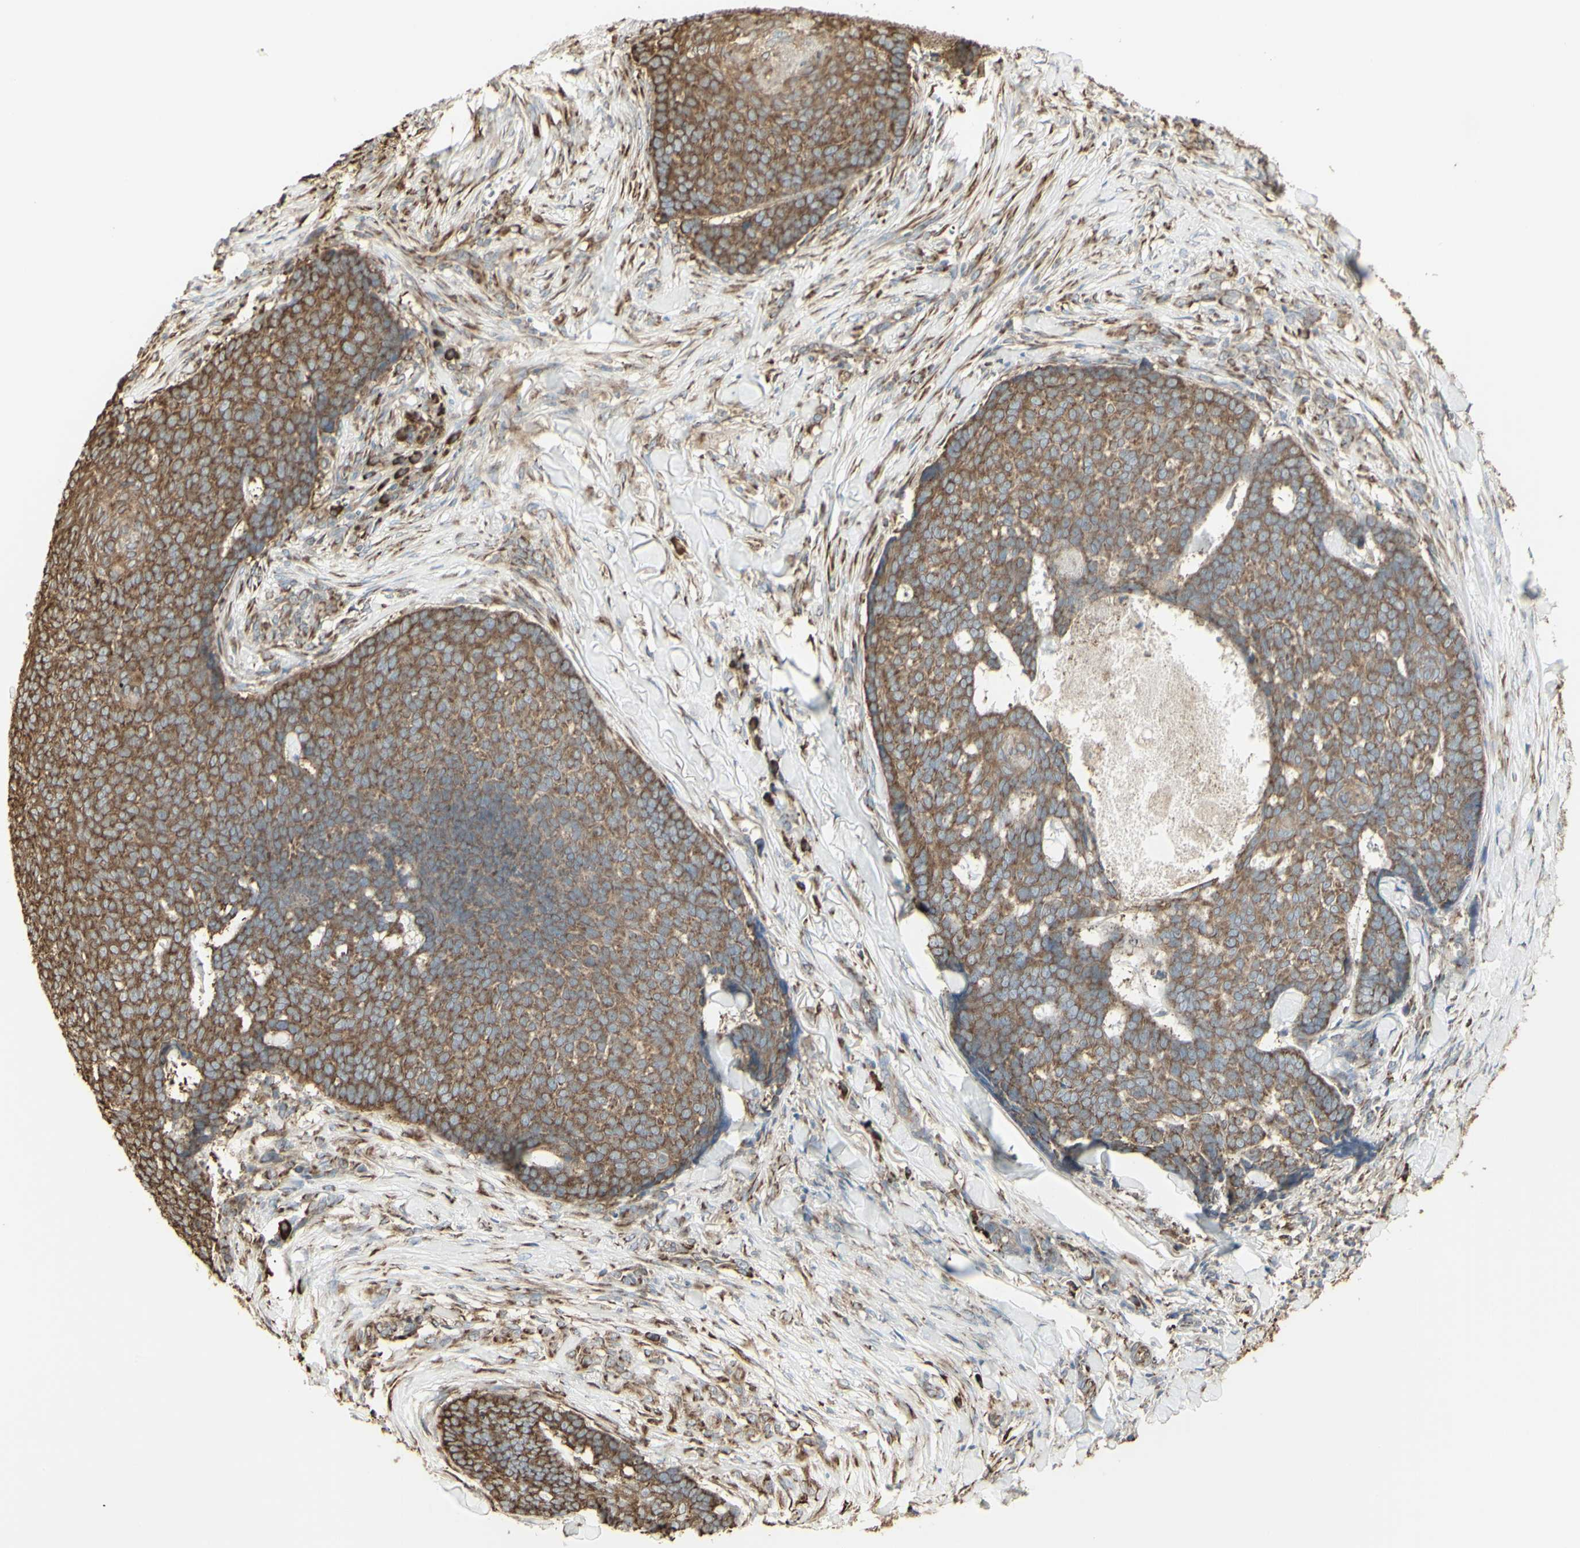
{"staining": {"intensity": "moderate", "quantity": ">75%", "location": "cytoplasmic/membranous"}, "tissue": "skin cancer", "cell_type": "Tumor cells", "image_type": "cancer", "snomed": [{"axis": "morphology", "description": "Basal cell carcinoma"}, {"axis": "topography", "description": "Skin"}], "caption": "A histopathology image of human basal cell carcinoma (skin) stained for a protein shows moderate cytoplasmic/membranous brown staining in tumor cells.", "gene": "EEF1B2", "patient": {"sex": "male", "age": 84}}